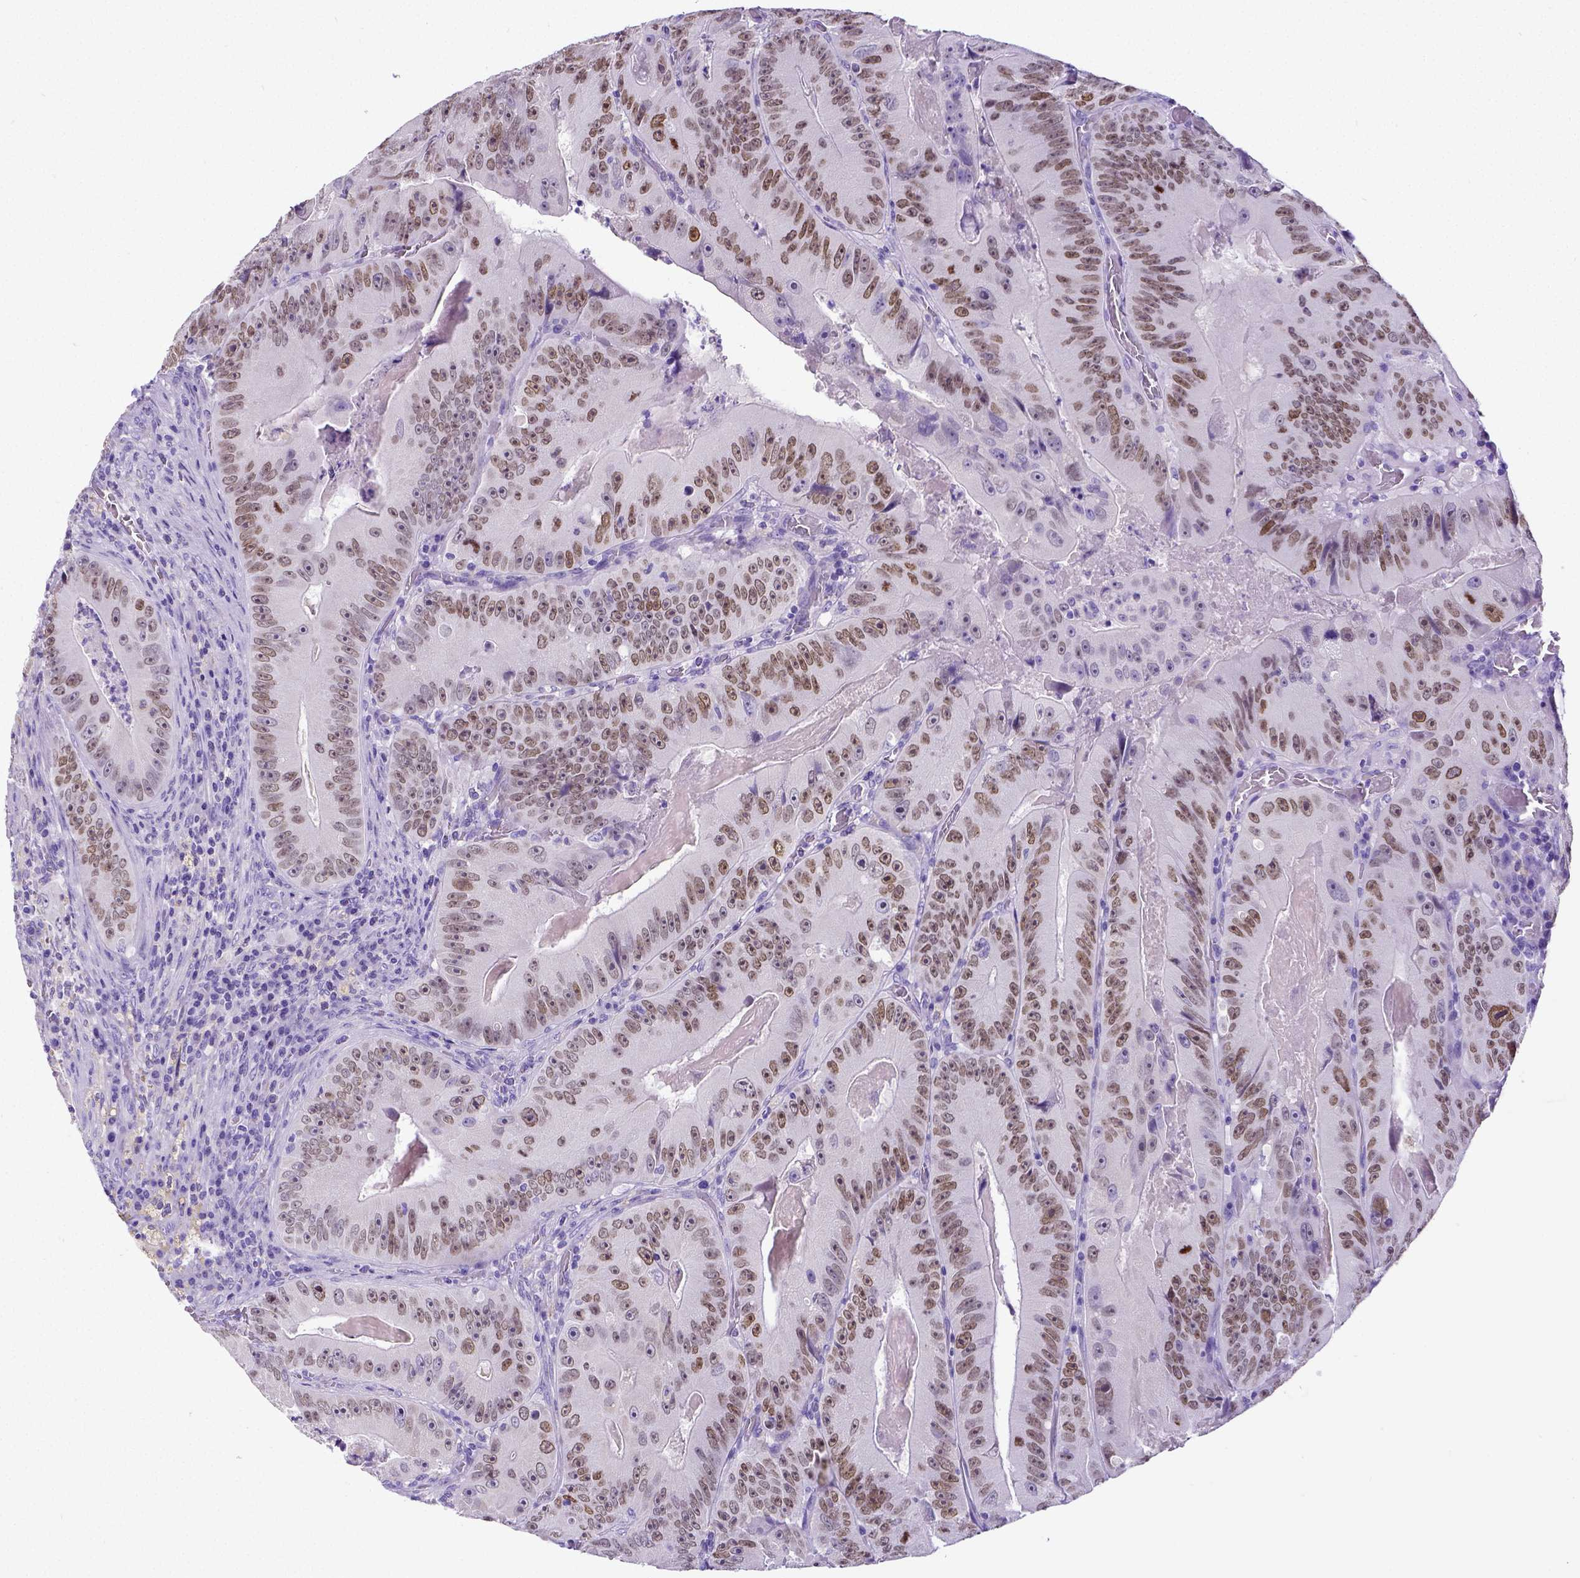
{"staining": {"intensity": "moderate", "quantity": ">75%", "location": "nuclear"}, "tissue": "colorectal cancer", "cell_type": "Tumor cells", "image_type": "cancer", "snomed": [{"axis": "morphology", "description": "Adenocarcinoma, NOS"}, {"axis": "topography", "description": "Colon"}], "caption": "IHC histopathology image of neoplastic tissue: human colorectal cancer (adenocarcinoma) stained using immunohistochemistry shows medium levels of moderate protein expression localized specifically in the nuclear of tumor cells, appearing as a nuclear brown color.", "gene": "SATB2", "patient": {"sex": "female", "age": 86}}